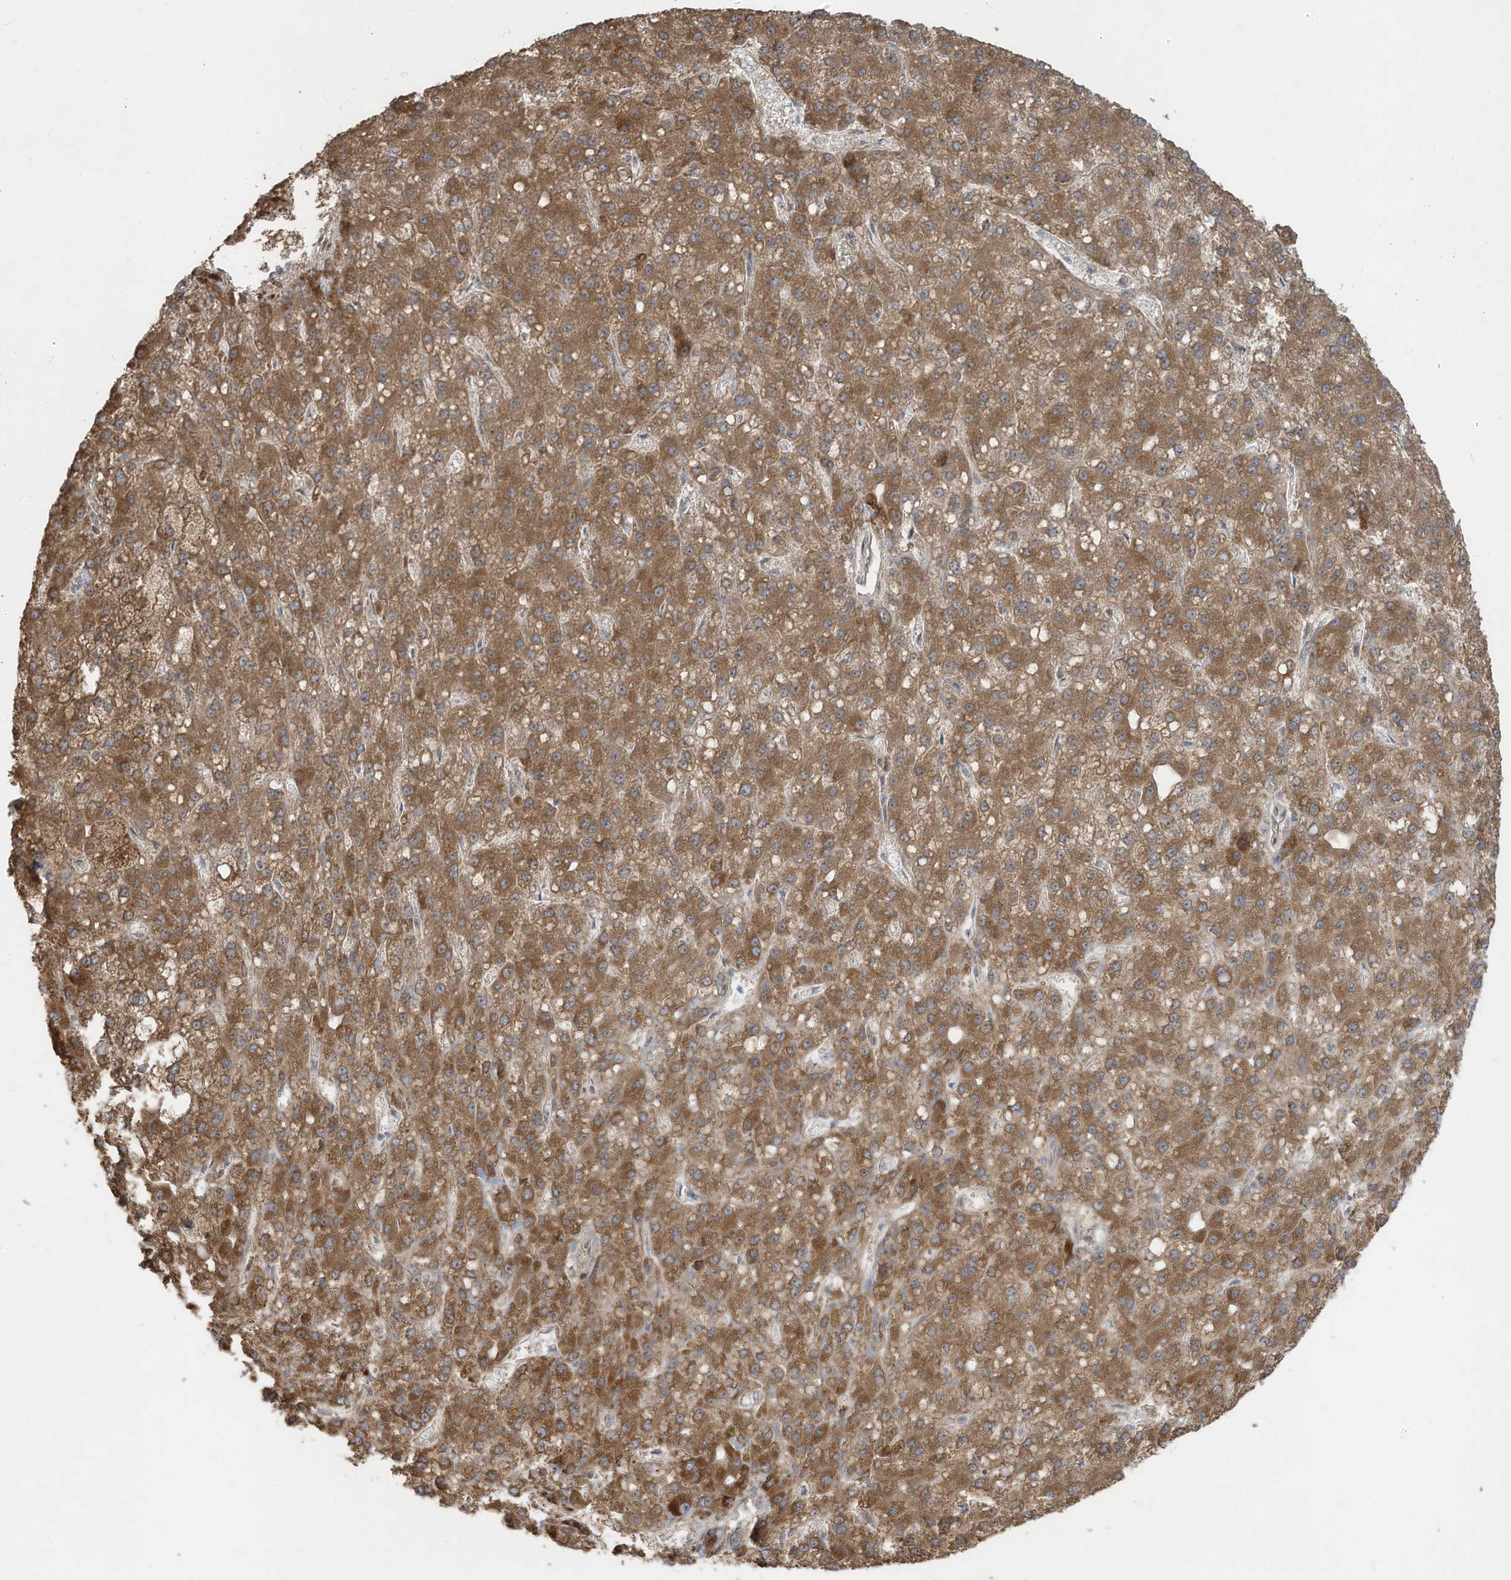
{"staining": {"intensity": "moderate", "quantity": ">75%", "location": "cytoplasmic/membranous"}, "tissue": "liver cancer", "cell_type": "Tumor cells", "image_type": "cancer", "snomed": [{"axis": "morphology", "description": "Carcinoma, Hepatocellular, NOS"}, {"axis": "topography", "description": "Liver"}], "caption": "Hepatocellular carcinoma (liver) stained for a protein (brown) shows moderate cytoplasmic/membranous positive staining in approximately >75% of tumor cells.", "gene": "MAGIX", "patient": {"sex": "male", "age": 67}}